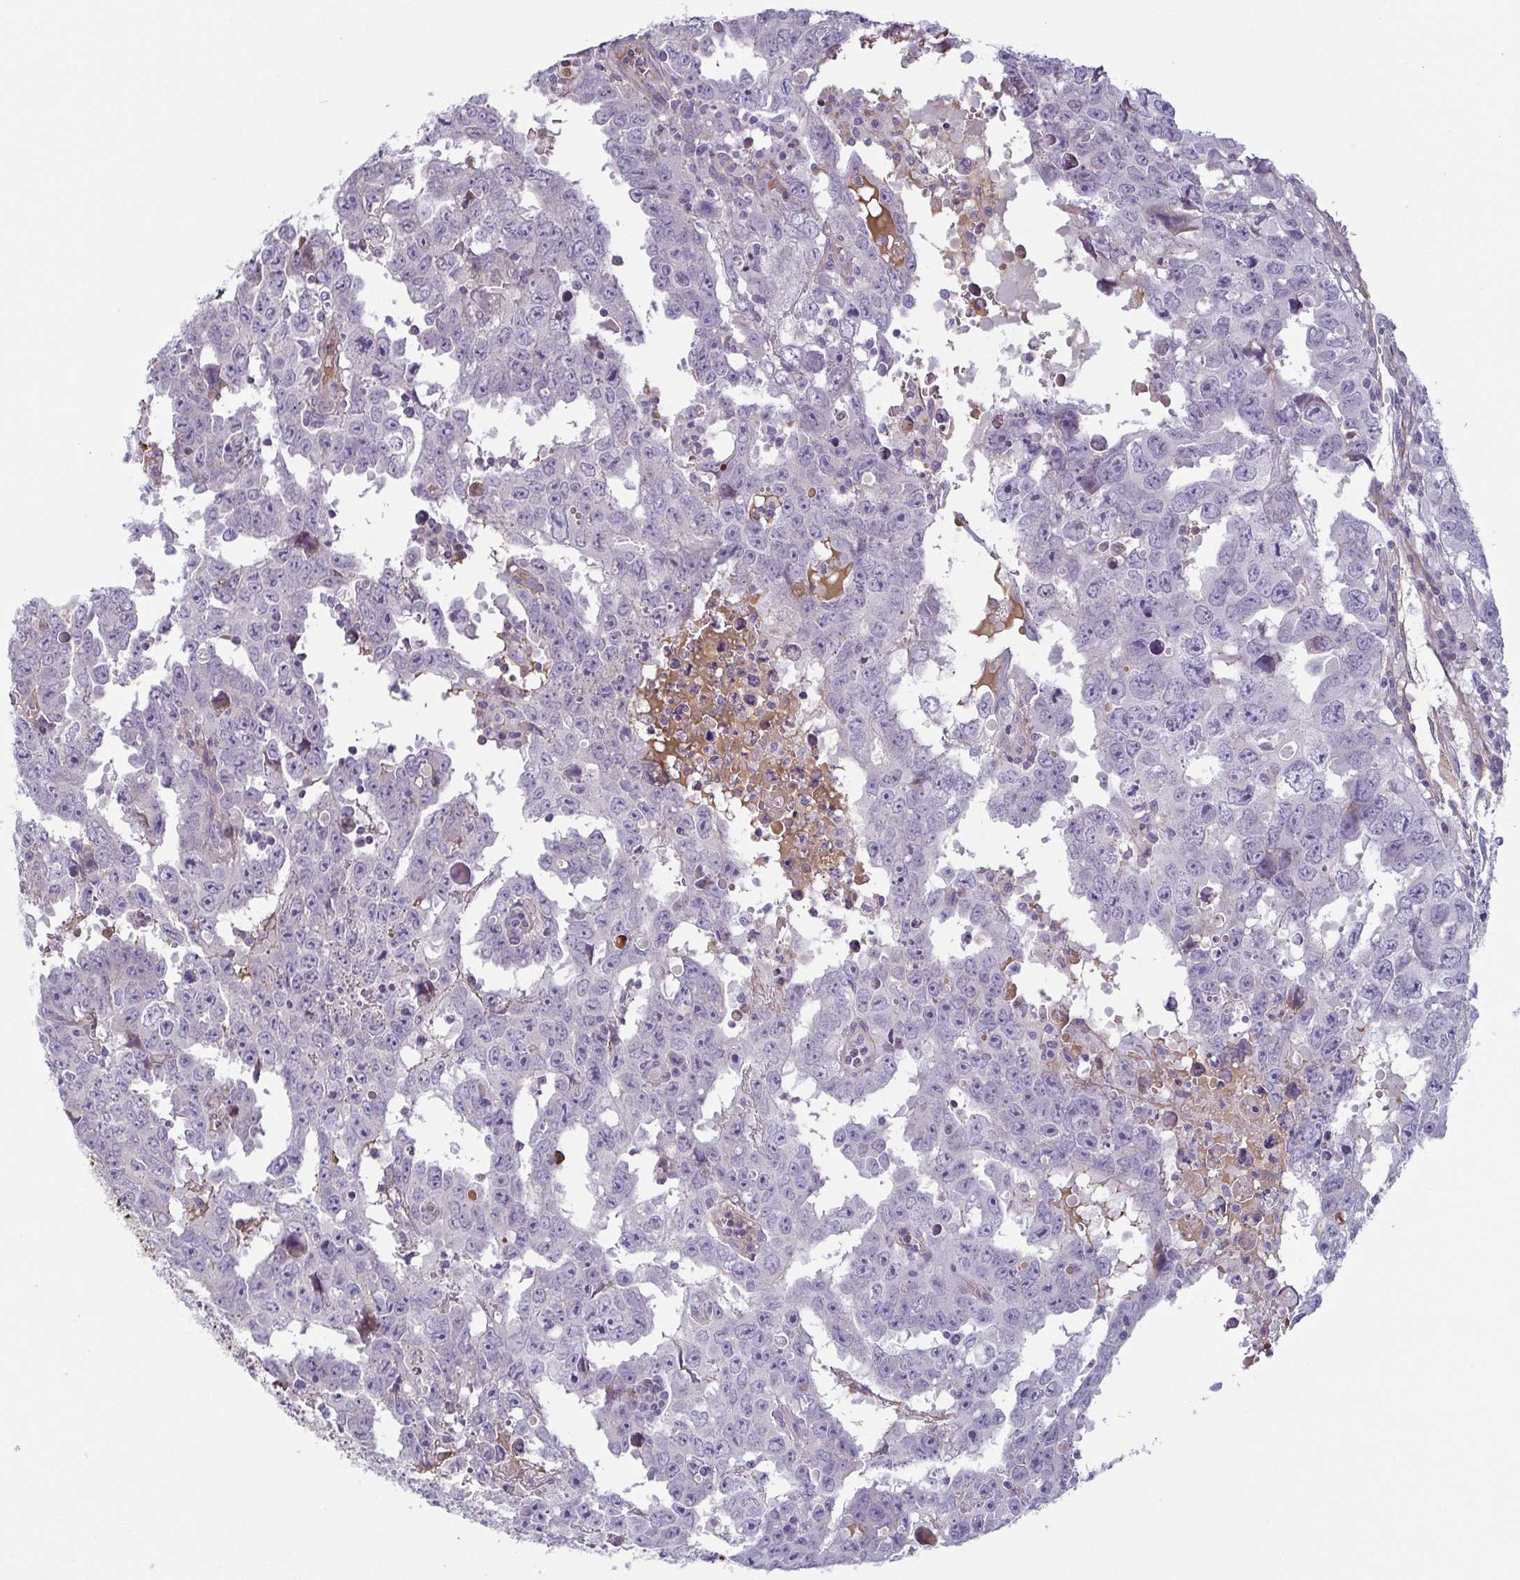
{"staining": {"intensity": "negative", "quantity": "none", "location": "none"}, "tissue": "testis cancer", "cell_type": "Tumor cells", "image_type": "cancer", "snomed": [{"axis": "morphology", "description": "Carcinoma, Embryonal, NOS"}, {"axis": "topography", "description": "Testis"}], "caption": "A photomicrograph of human testis embryonal carcinoma is negative for staining in tumor cells.", "gene": "ECM1", "patient": {"sex": "male", "age": 22}}